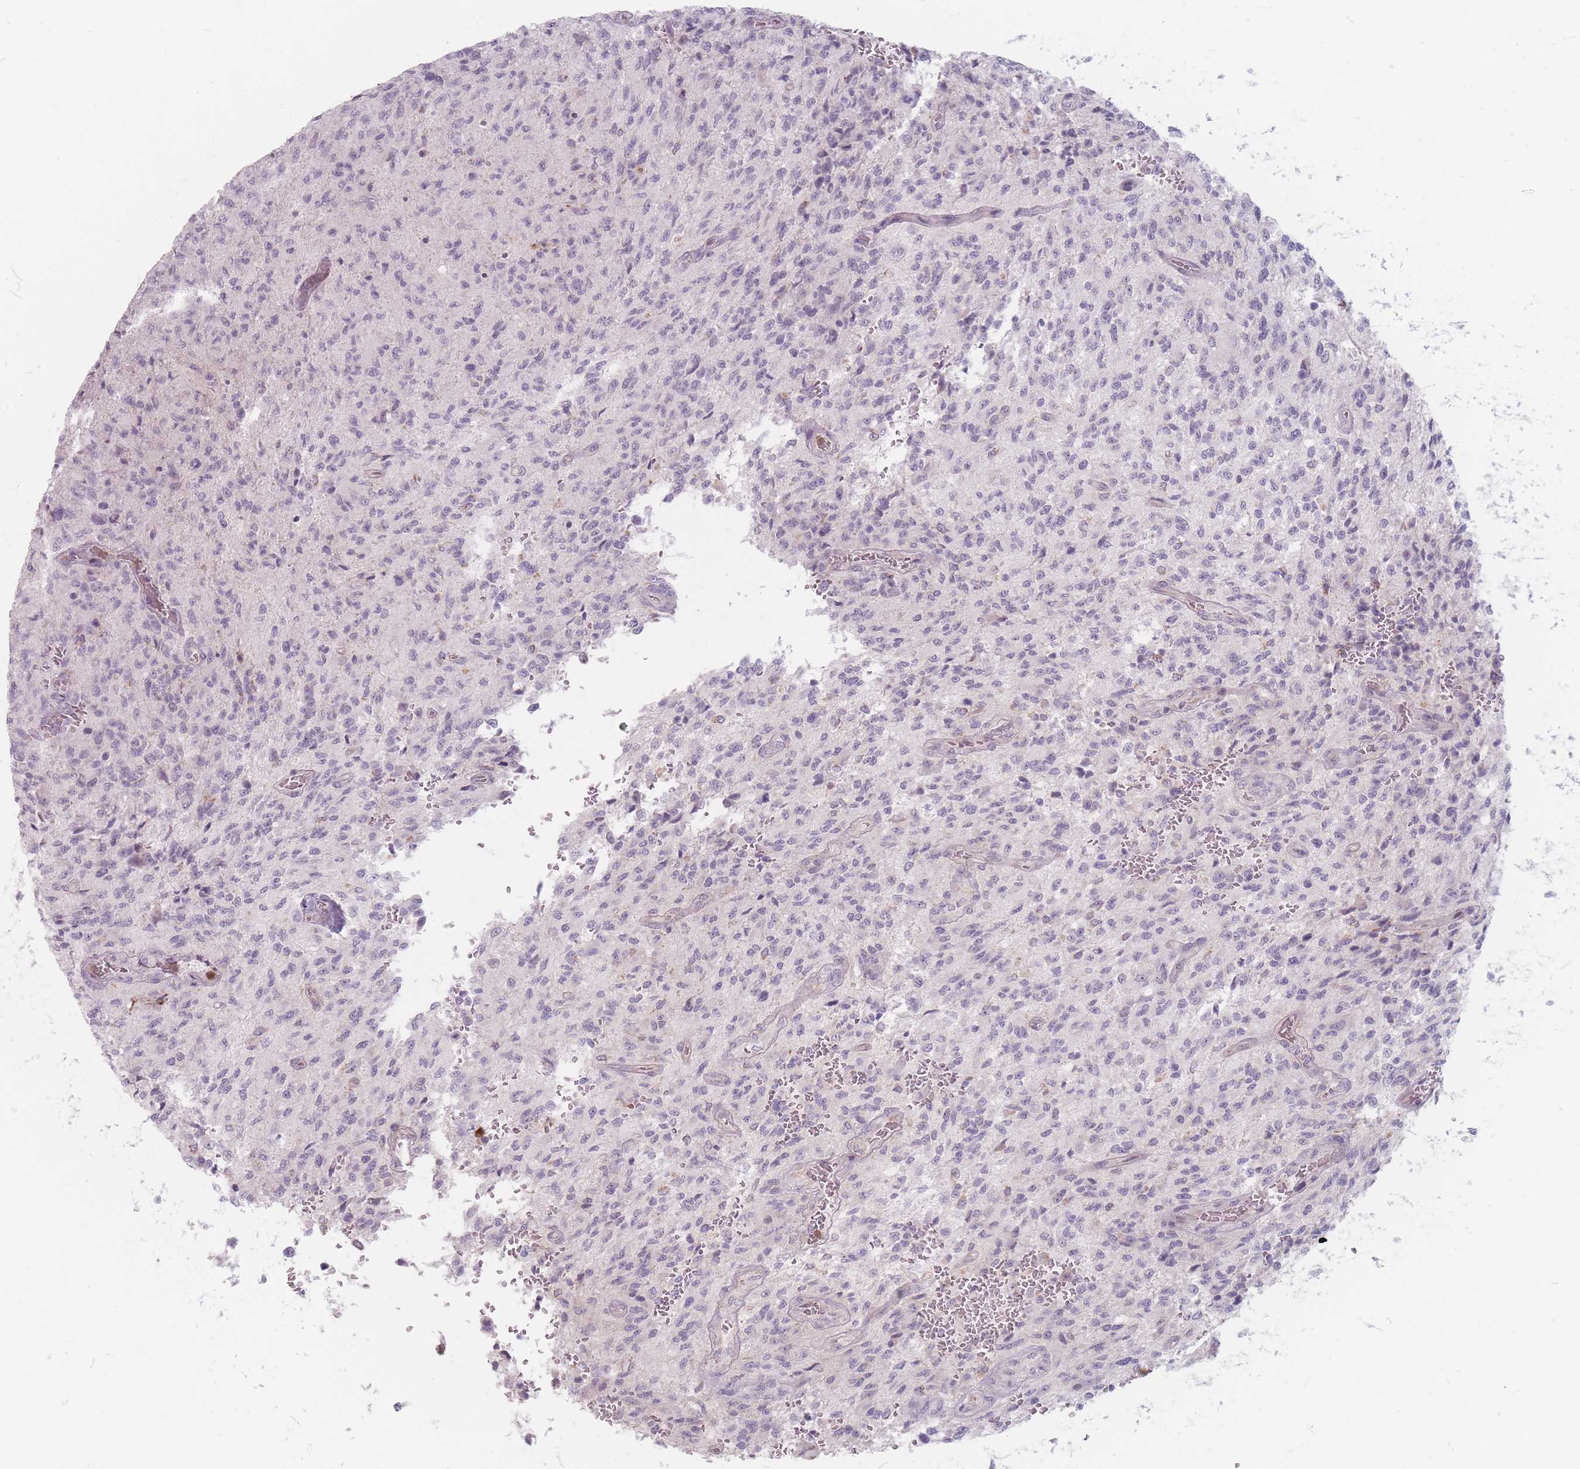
{"staining": {"intensity": "negative", "quantity": "none", "location": "none"}, "tissue": "glioma", "cell_type": "Tumor cells", "image_type": "cancer", "snomed": [{"axis": "morphology", "description": "Normal tissue, NOS"}, {"axis": "morphology", "description": "Glioma, malignant, High grade"}, {"axis": "topography", "description": "Cerebral cortex"}], "caption": "Tumor cells are negative for protein expression in human malignant glioma (high-grade).", "gene": "CHCHD7", "patient": {"sex": "male", "age": 56}}